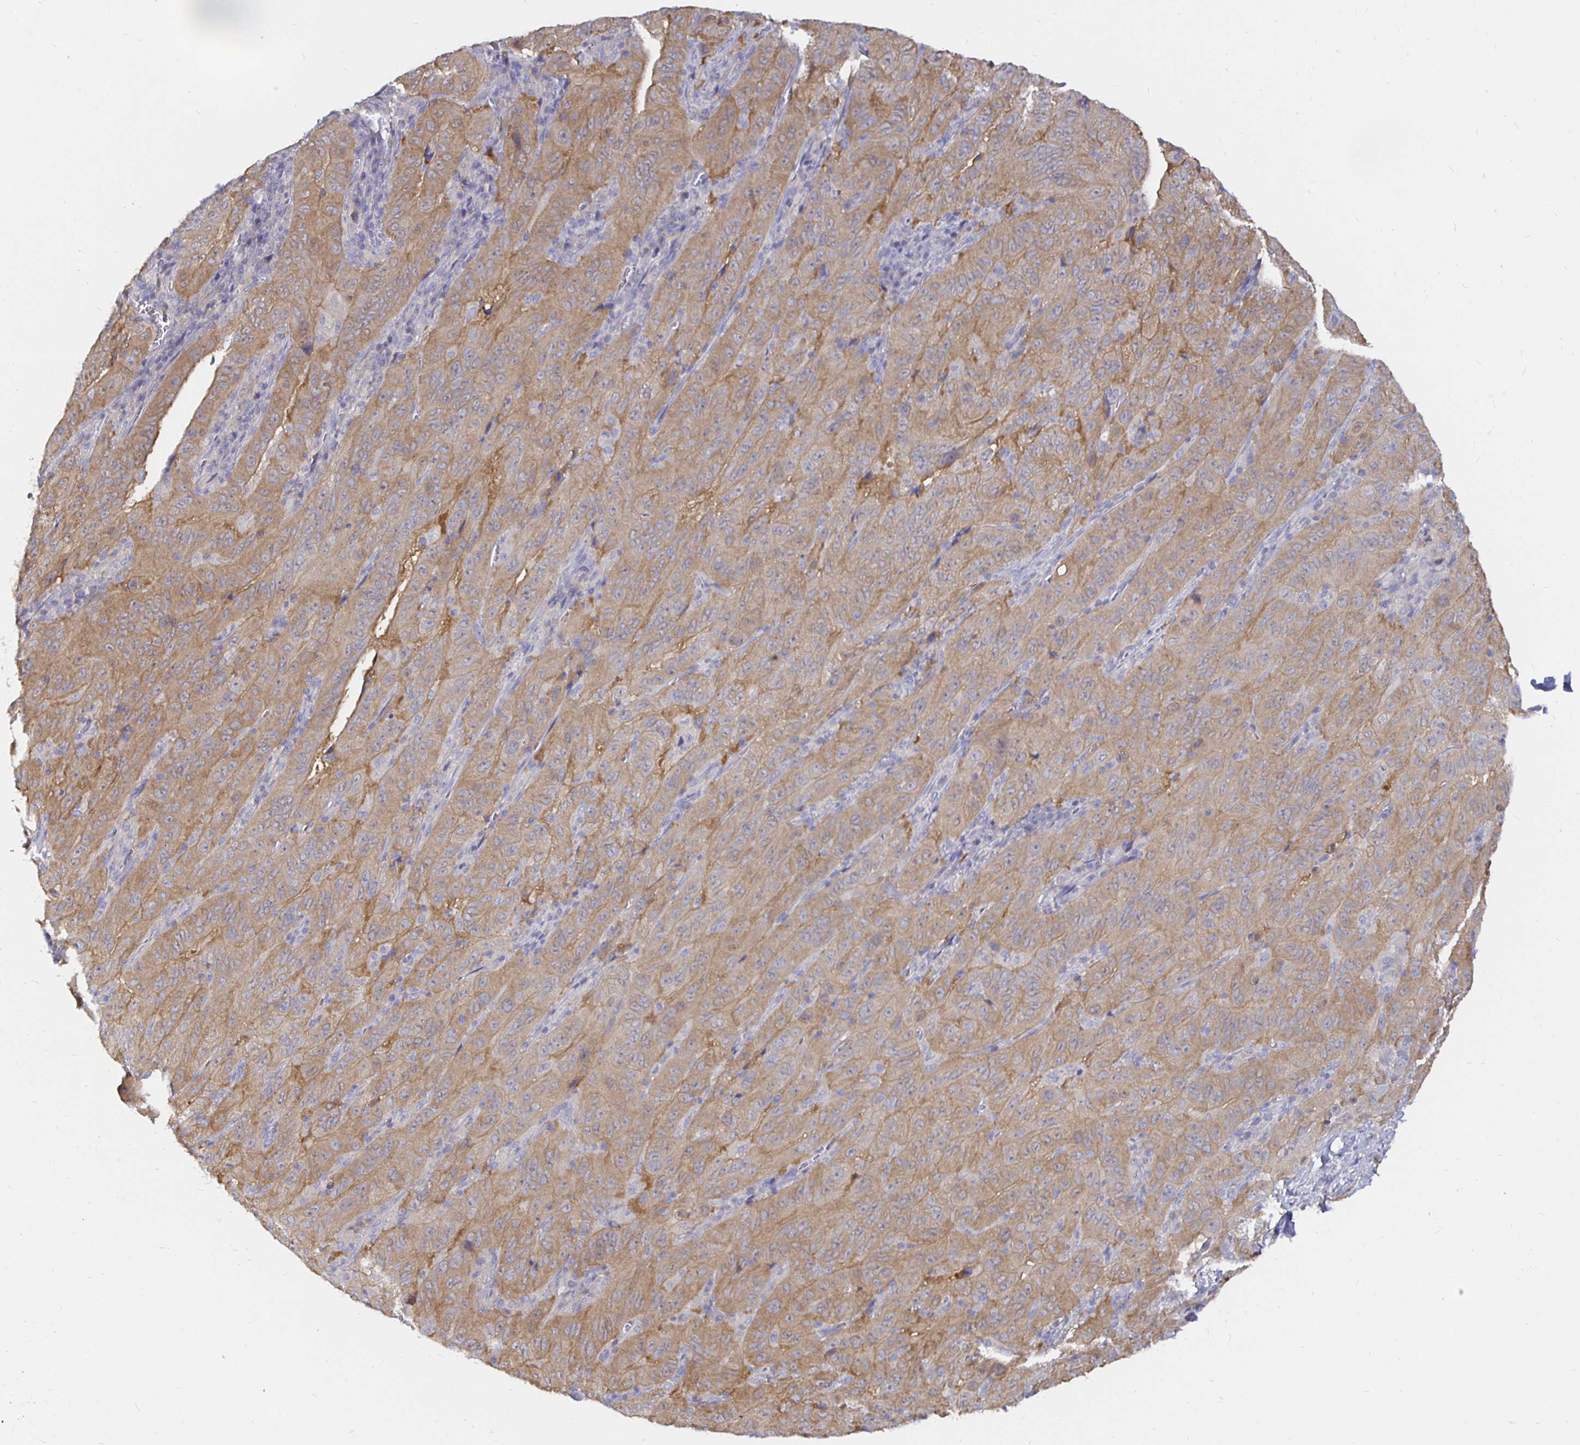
{"staining": {"intensity": "moderate", "quantity": ">75%", "location": "cytoplasmic/membranous"}, "tissue": "pancreatic cancer", "cell_type": "Tumor cells", "image_type": "cancer", "snomed": [{"axis": "morphology", "description": "Adenocarcinoma, NOS"}, {"axis": "topography", "description": "Pancreas"}], "caption": "Tumor cells demonstrate moderate cytoplasmic/membranous positivity in approximately >75% of cells in pancreatic cancer.", "gene": "KIF21A", "patient": {"sex": "male", "age": 63}}